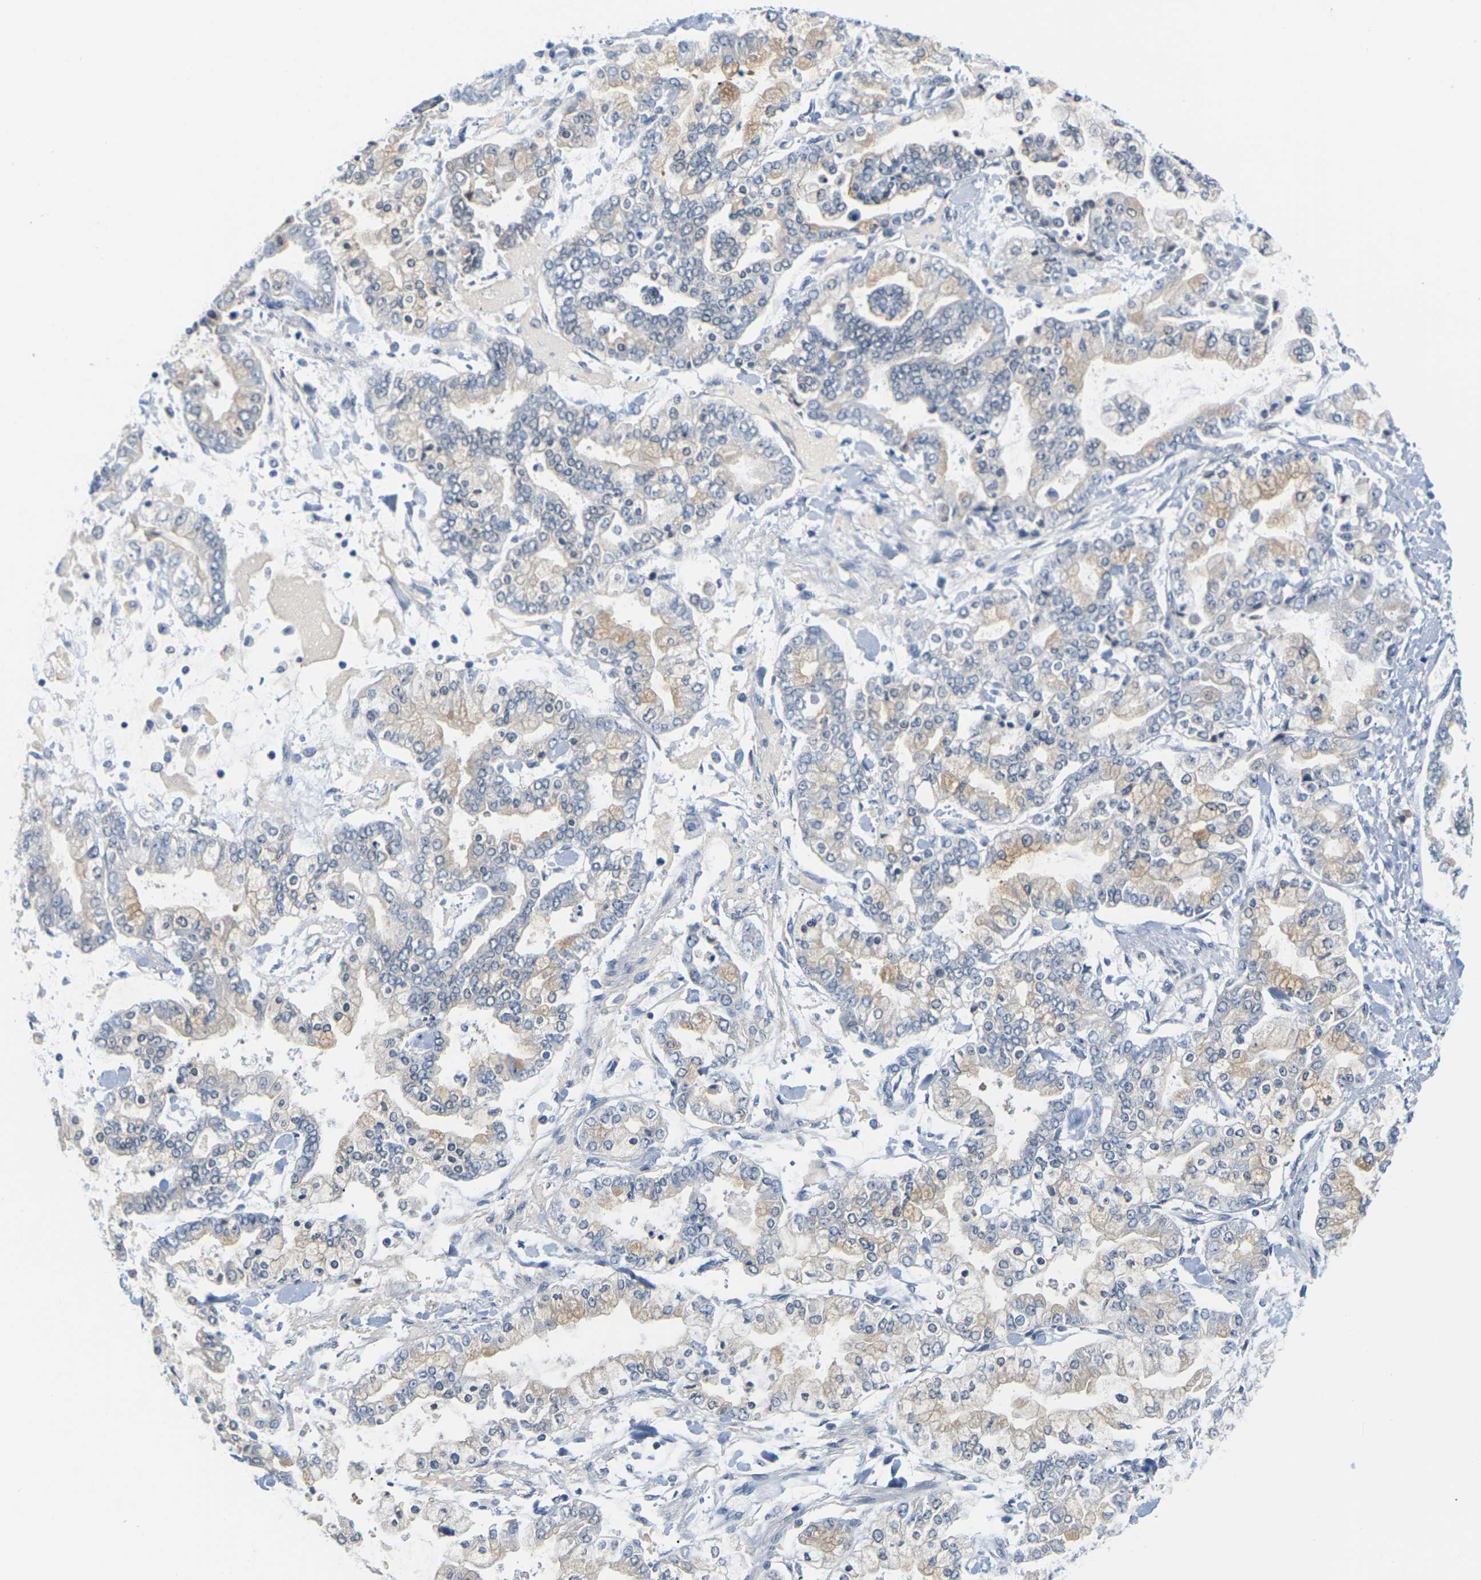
{"staining": {"intensity": "weak", "quantity": "25%-75%", "location": "cytoplasmic/membranous"}, "tissue": "stomach cancer", "cell_type": "Tumor cells", "image_type": "cancer", "snomed": [{"axis": "morphology", "description": "Normal tissue, NOS"}, {"axis": "morphology", "description": "Adenocarcinoma, NOS"}, {"axis": "topography", "description": "Stomach, upper"}, {"axis": "topography", "description": "Stomach"}], "caption": "Immunohistochemistry (IHC) (DAB) staining of human stomach adenocarcinoma shows weak cytoplasmic/membranous protein staining in approximately 25%-75% of tumor cells.", "gene": "PKP2", "patient": {"sex": "male", "age": 76}}